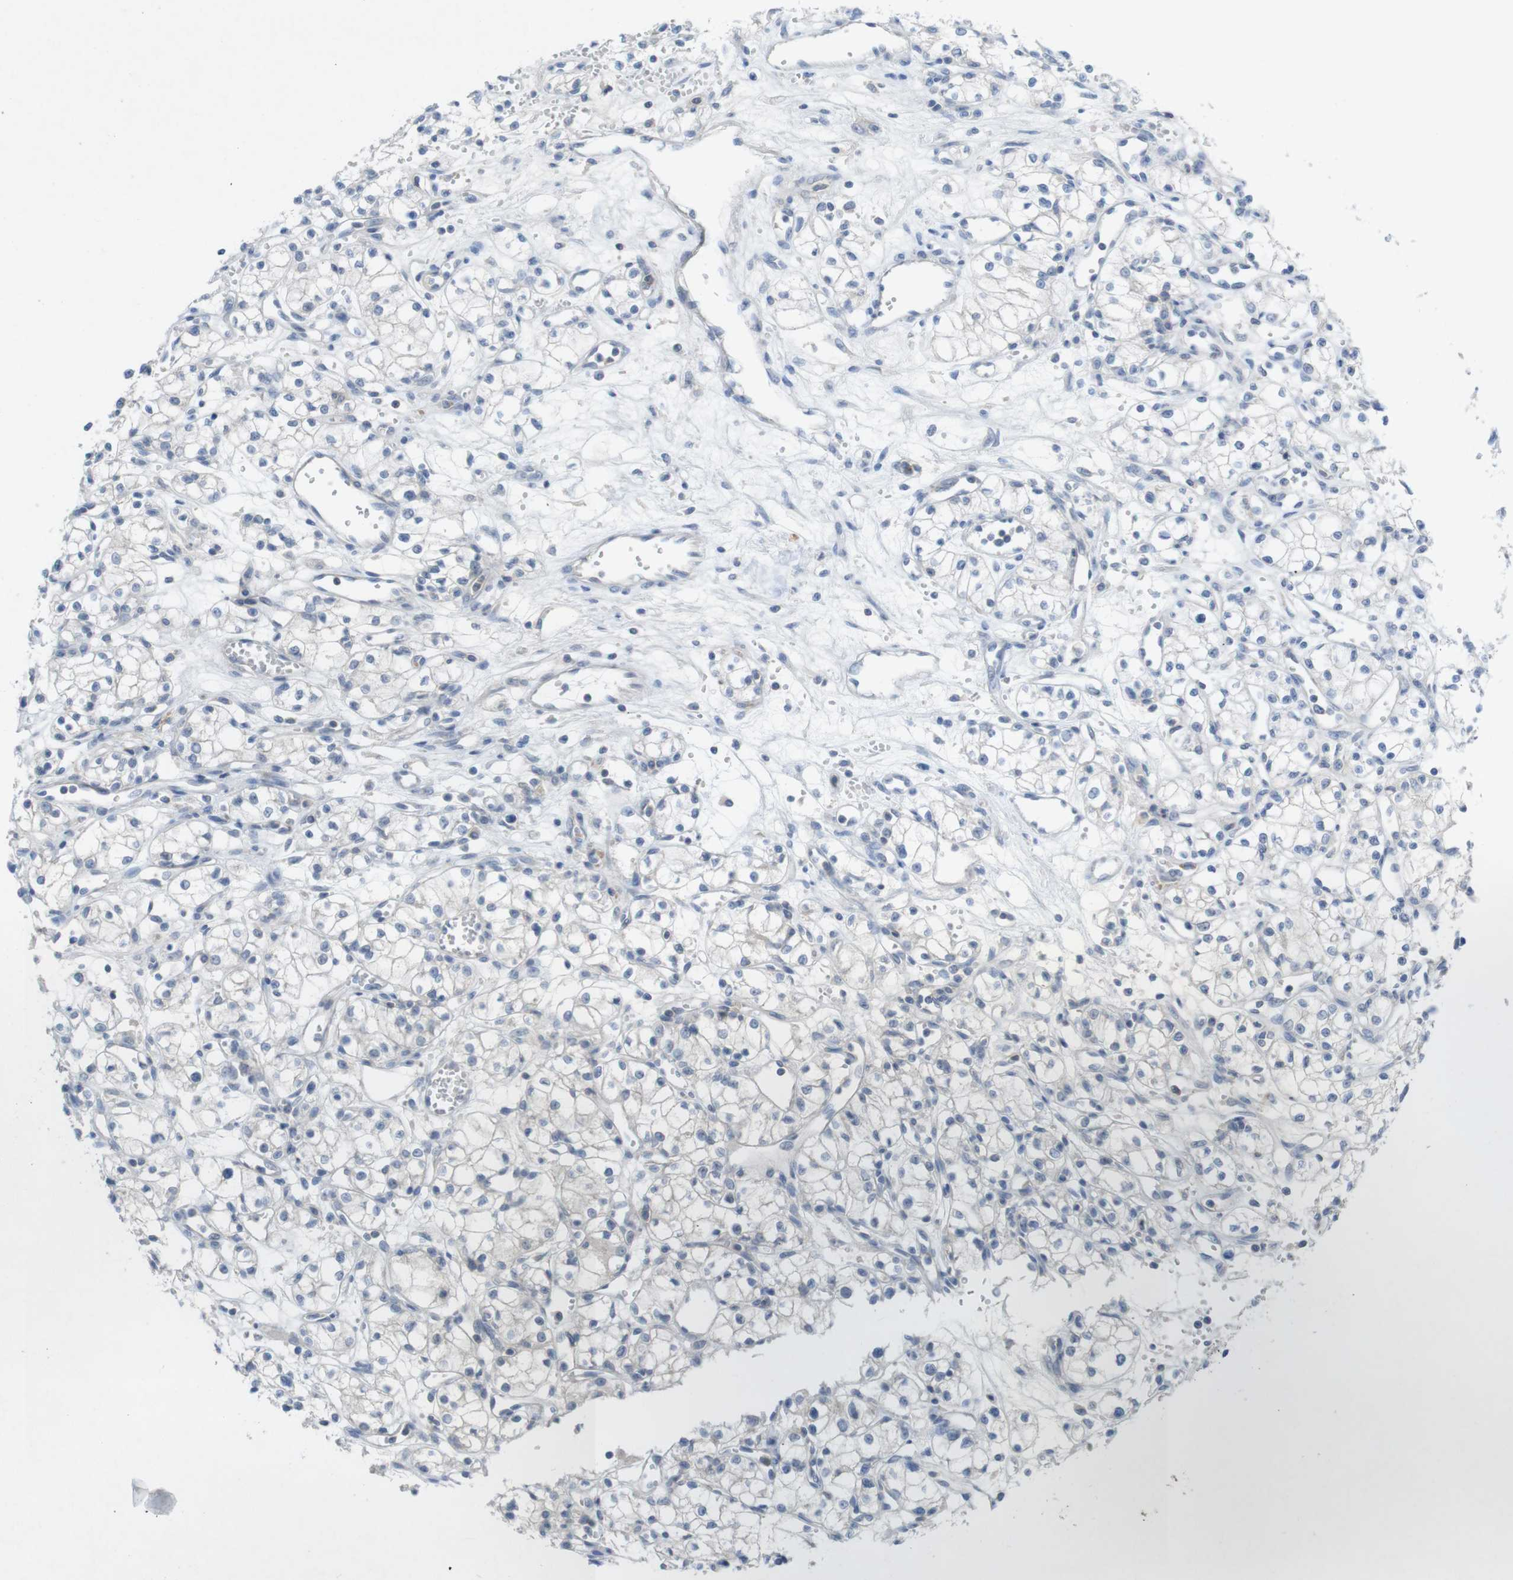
{"staining": {"intensity": "negative", "quantity": "none", "location": "none"}, "tissue": "renal cancer", "cell_type": "Tumor cells", "image_type": "cancer", "snomed": [{"axis": "morphology", "description": "Normal tissue, NOS"}, {"axis": "morphology", "description": "Adenocarcinoma, NOS"}, {"axis": "topography", "description": "Kidney"}], "caption": "Immunohistochemical staining of human renal cancer reveals no significant staining in tumor cells. (Stains: DAB (3,3'-diaminobenzidine) IHC with hematoxylin counter stain, Microscopy: brightfield microscopy at high magnification).", "gene": "SLAMF7", "patient": {"sex": "male", "age": 59}}